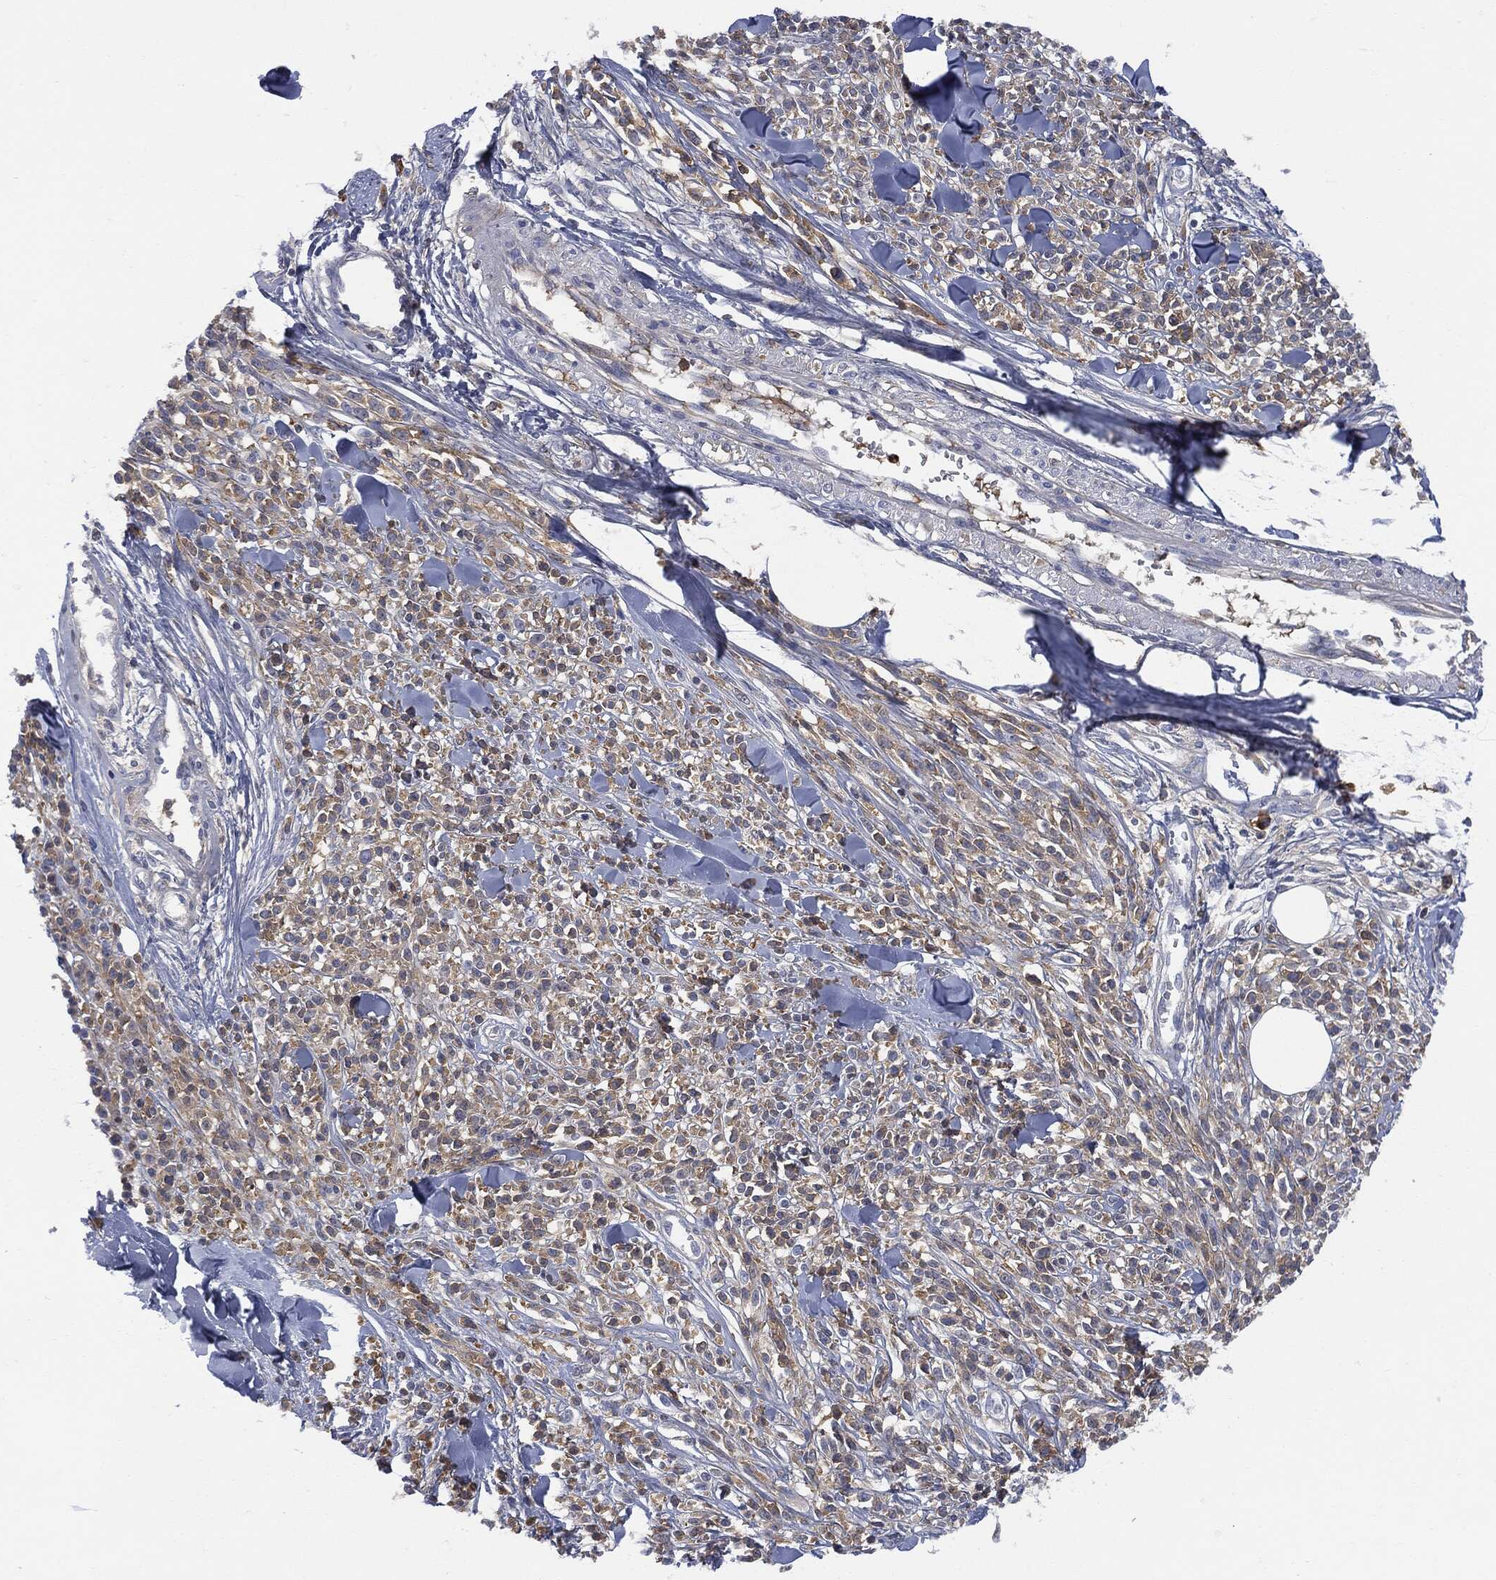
{"staining": {"intensity": "moderate", "quantity": "25%-75%", "location": "cytoplasmic/membranous"}, "tissue": "melanoma", "cell_type": "Tumor cells", "image_type": "cancer", "snomed": [{"axis": "morphology", "description": "Malignant melanoma, NOS"}, {"axis": "topography", "description": "Skin"}, {"axis": "topography", "description": "Skin of trunk"}], "caption": "A high-resolution photomicrograph shows immunohistochemistry staining of melanoma, which exhibits moderate cytoplasmic/membranous expression in approximately 25%-75% of tumor cells.", "gene": "BTK", "patient": {"sex": "male", "age": 74}}